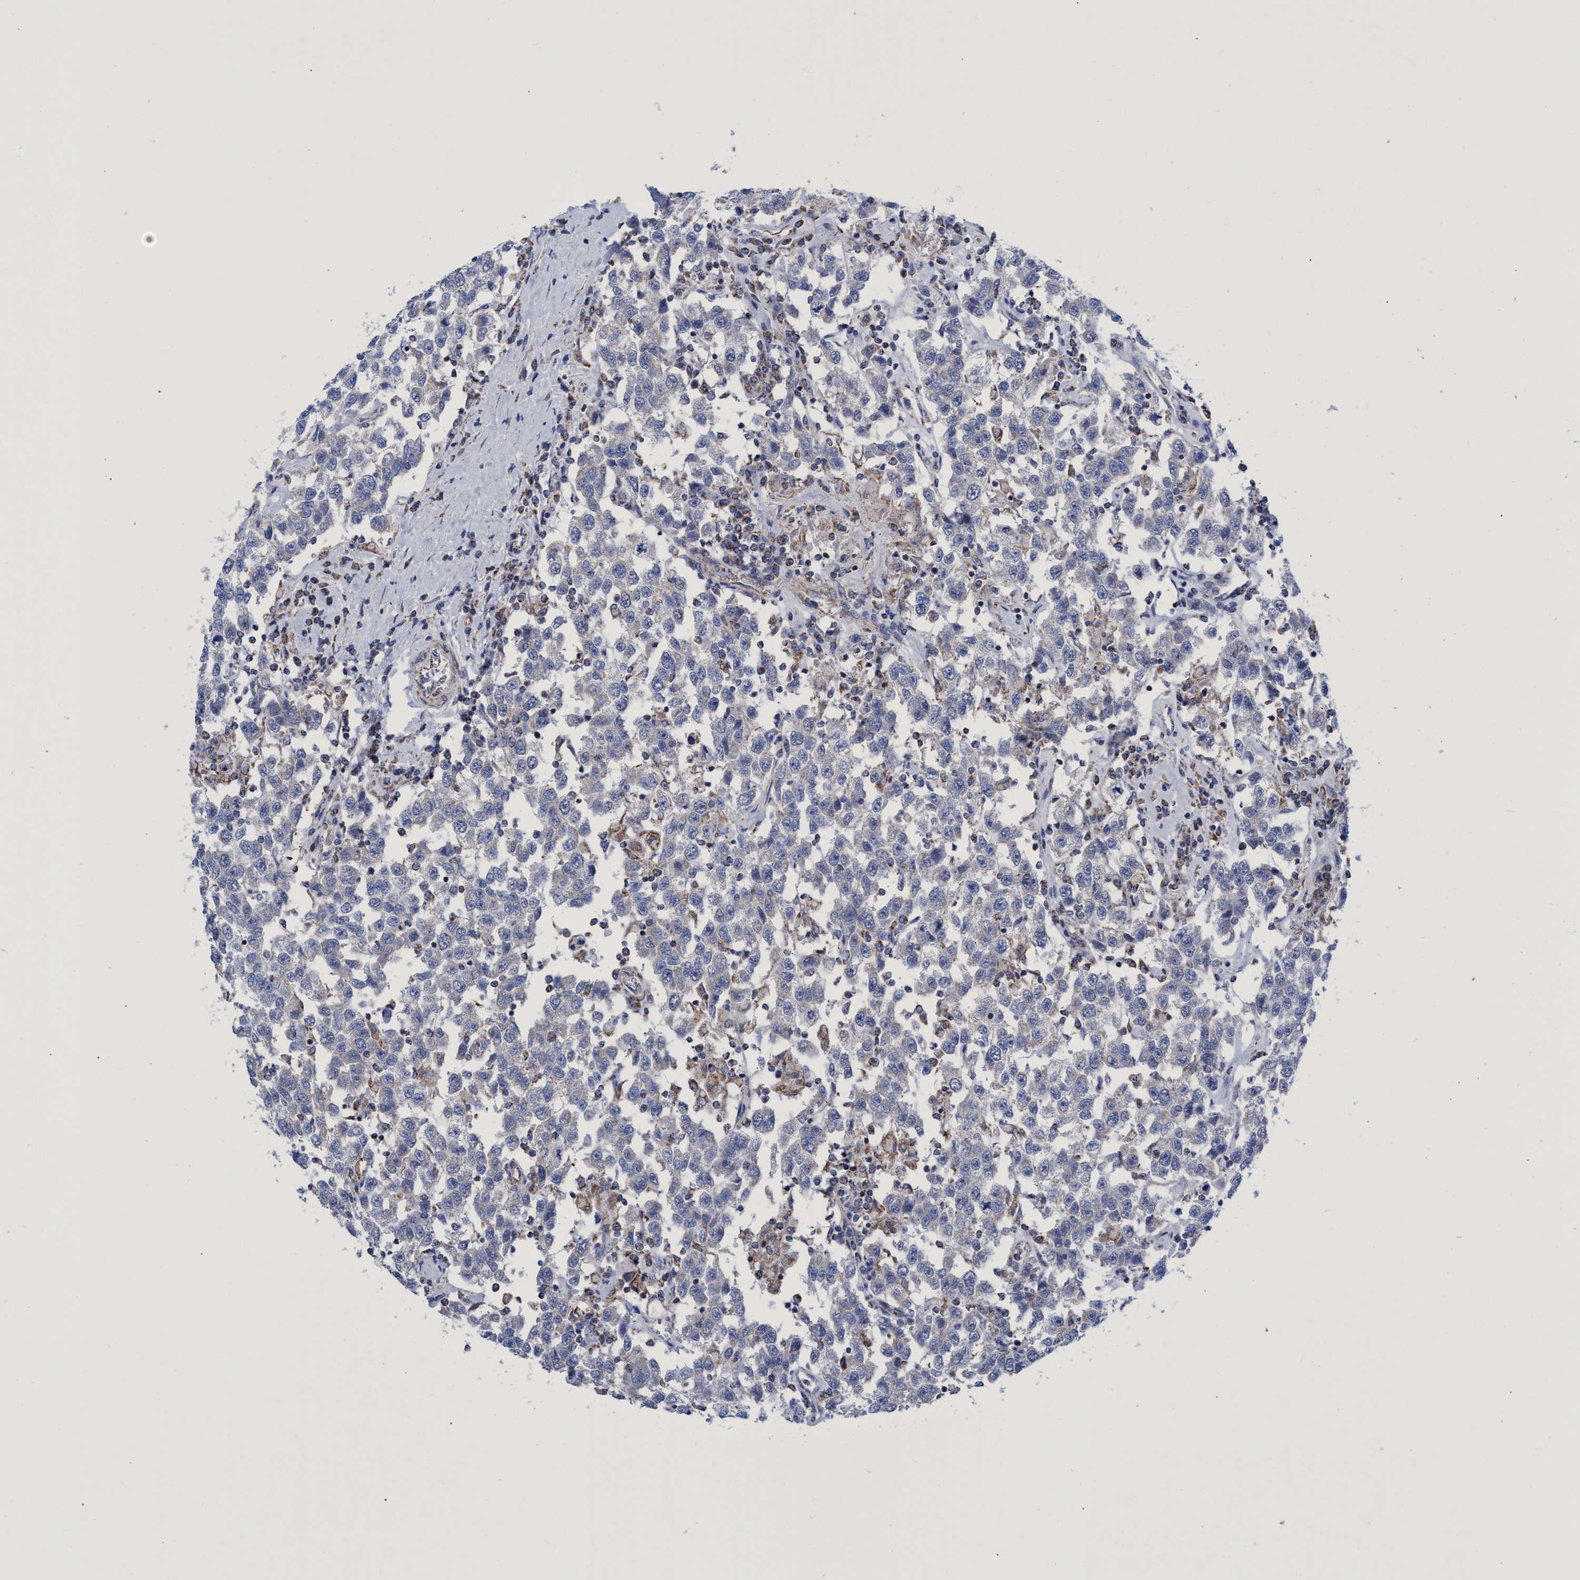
{"staining": {"intensity": "weak", "quantity": "<25%", "location": "cytoplasmic/membranous"}, "tissue": "testis cancer", "cell_type": "Tumor cells", "image_type": "cancer", "snomed": [{"axis": "morphology", "description": "Seminoma, NOS"}, {"axis": "topography", "description": "Testis"}], "caption": "Micrograph shows no significant protein positivity in tumor cells of testis seminoma. (DAB (3,3'-diaminobenzidine) immunohistochemistry with hematoxylin counter stain).", "gene": "ZNF750", "patient": {"sex": "male", "age": 41}}